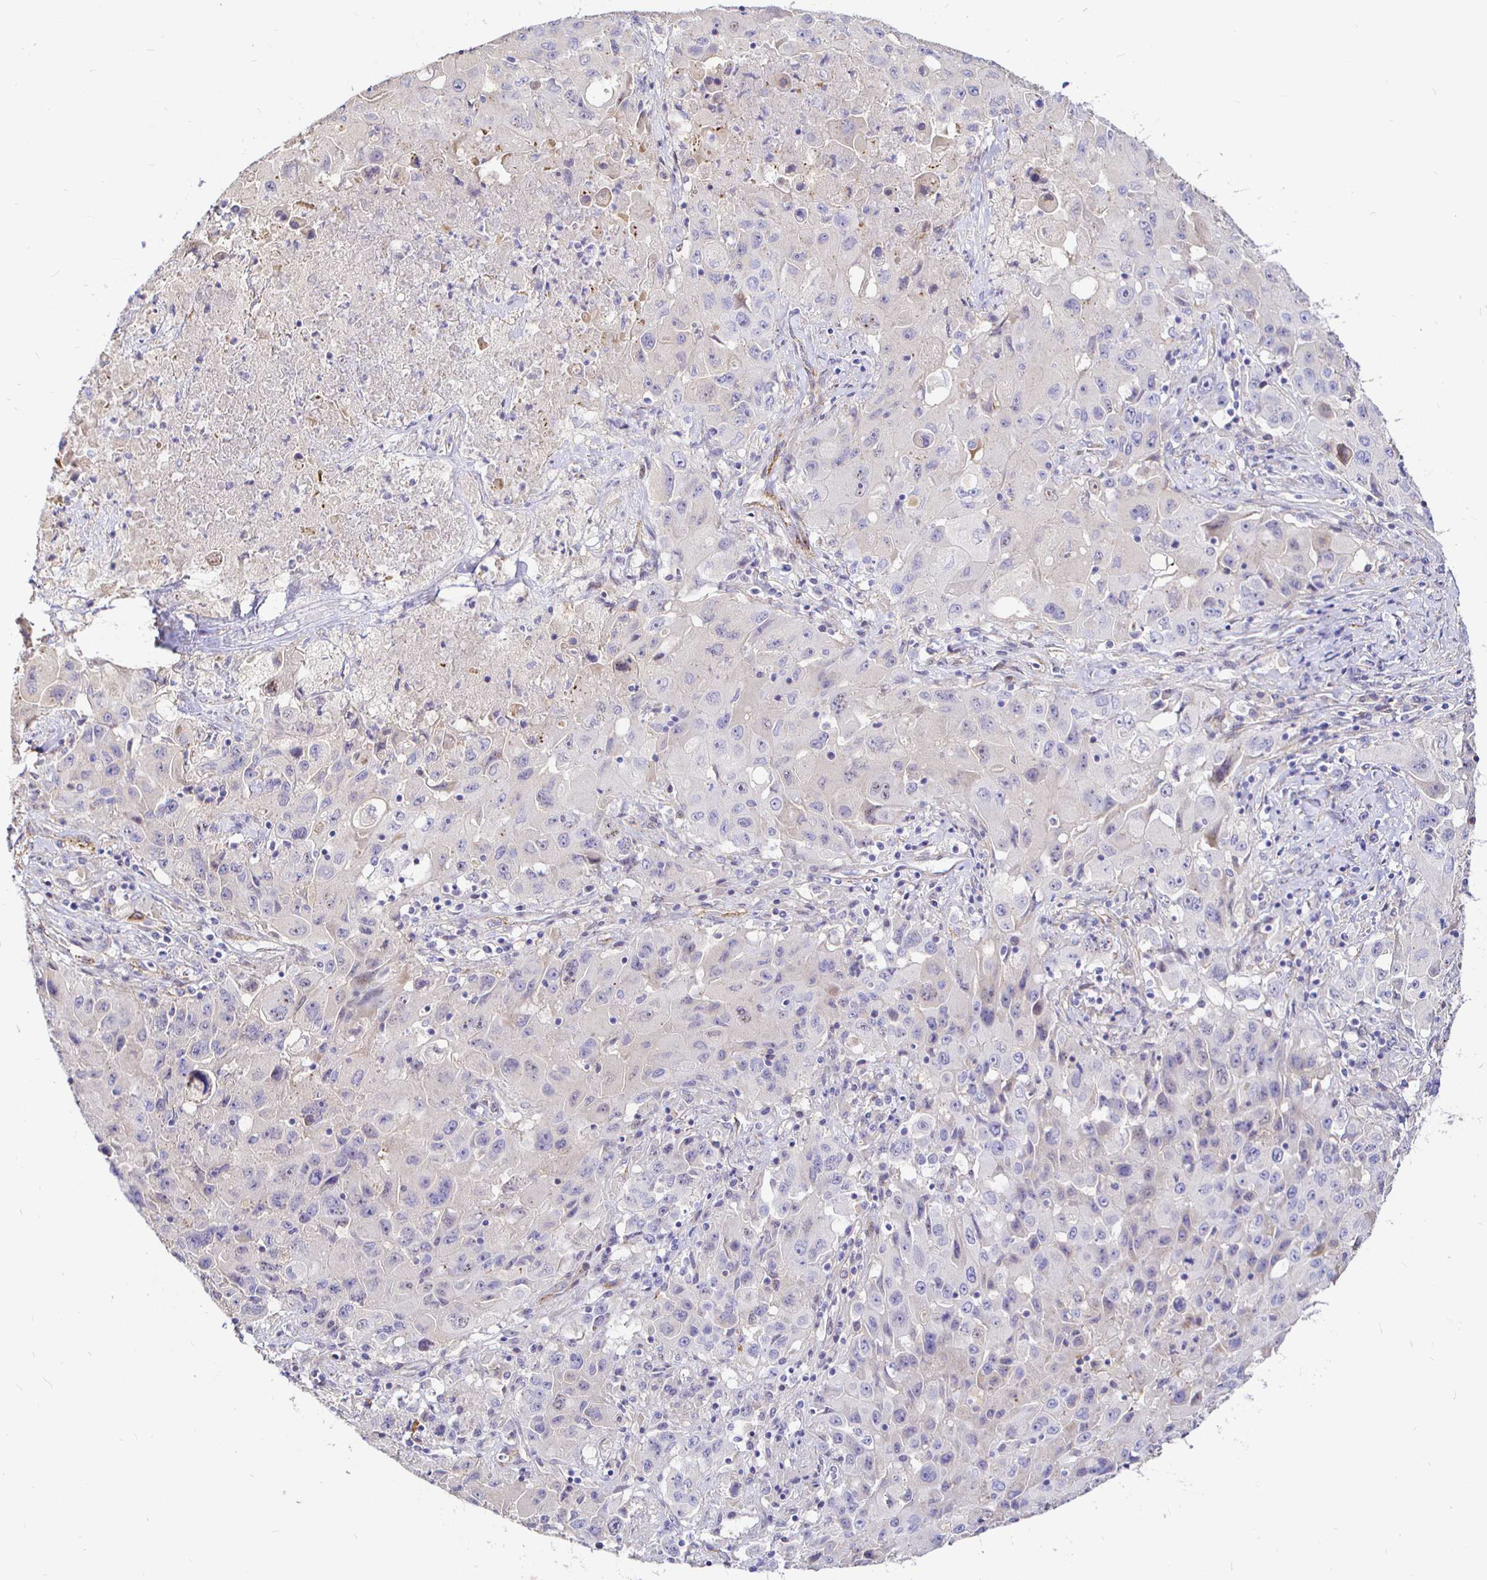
{"staining": {"intensity": "negative", "quantity": "none", "location": "none"}, "tissue": "lung cancer", "cell_type": "Tumor cells", "image_type": "cancer", "snomed": [{"axis": "morphology", "description": "Squamous cell carcinoma, NOS"}, {"axis": "topography", "description": "Lung"}], "caption": "A micrograph of lung cancer (squamous cell carcinoma) stained for a protein displays no brown staining in tumor cells.", "gene": "PALM2AKAP2", "patient": {"sex": "male", "age": 63}}